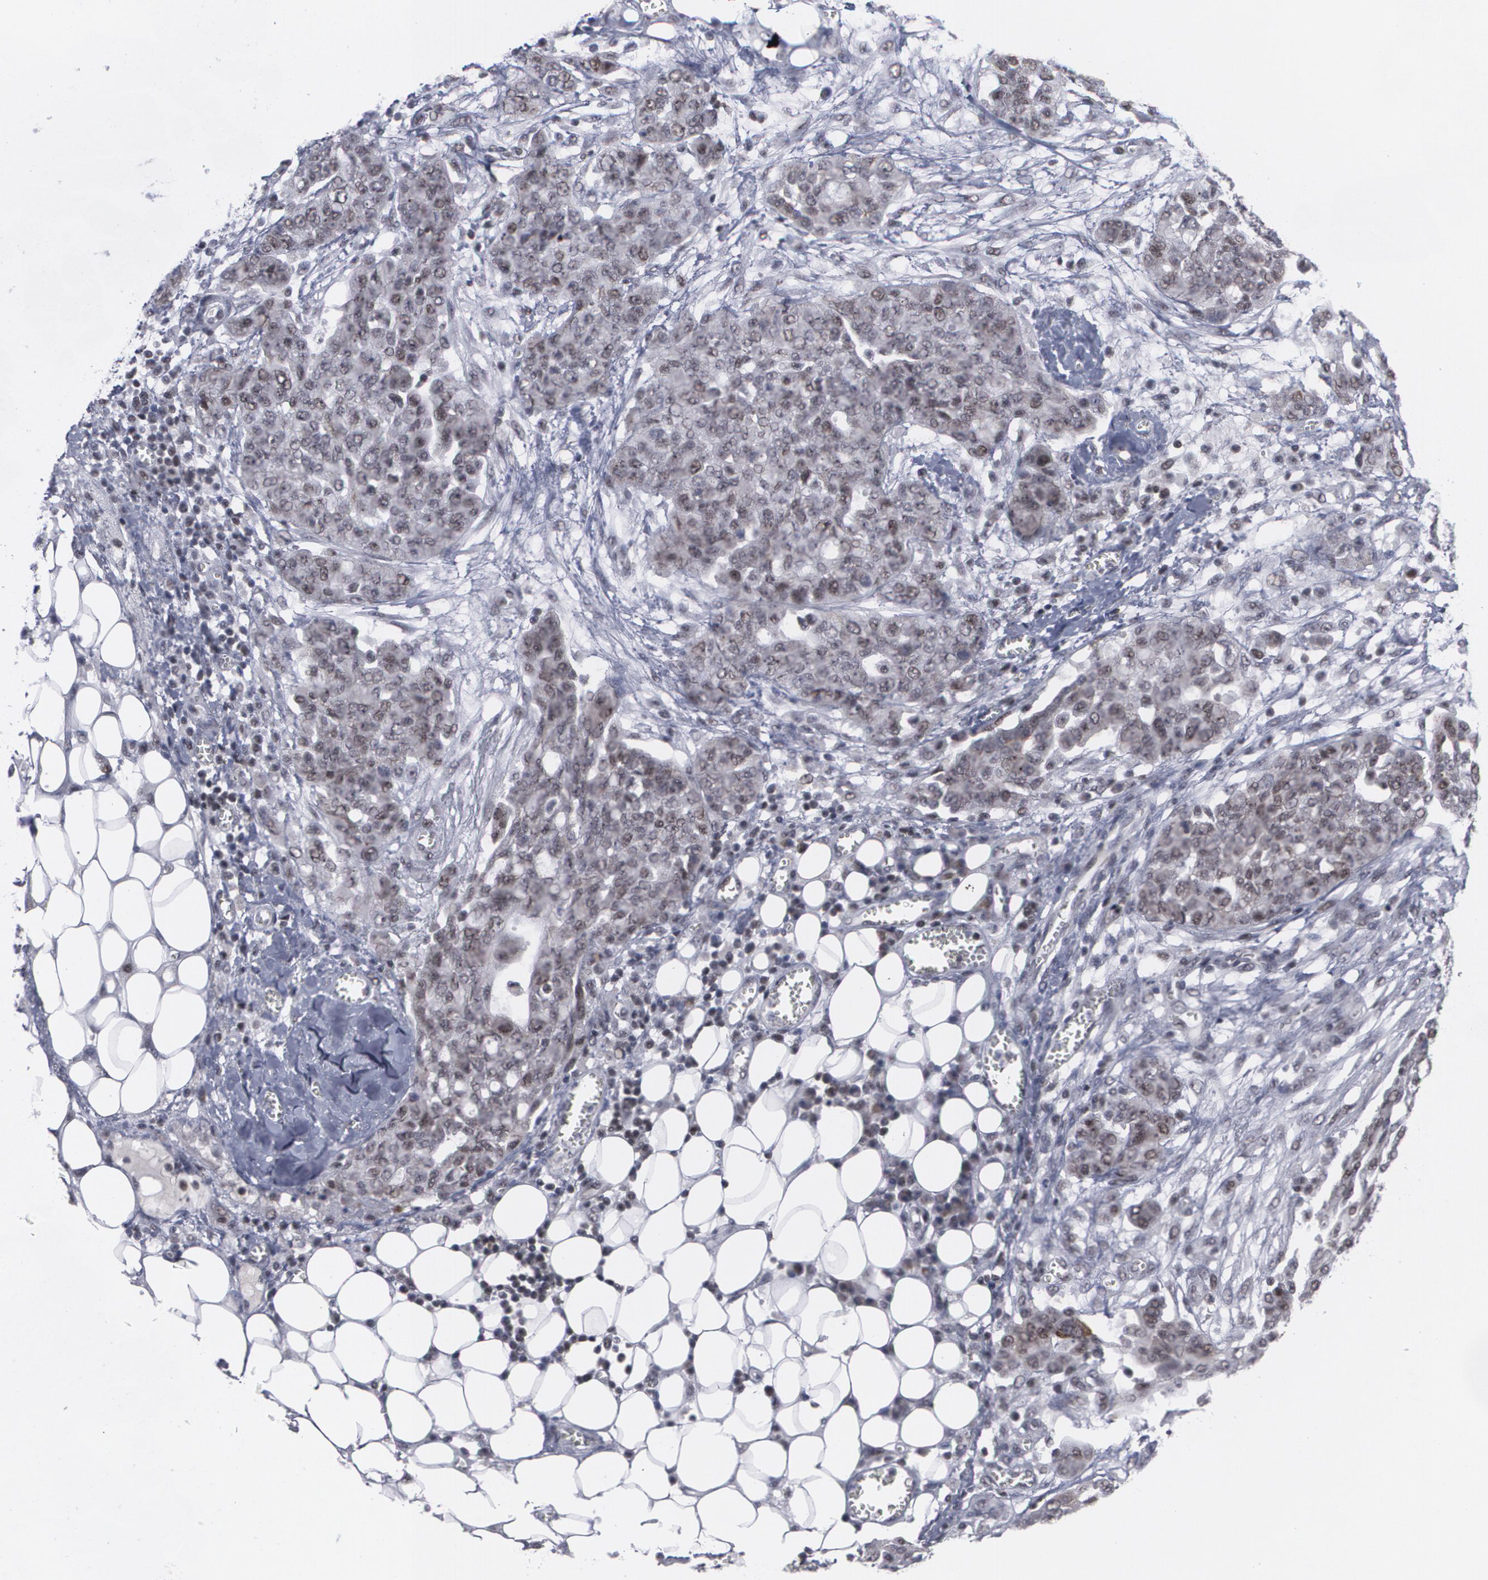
{"staining": {"intensity": "weak", "quantity": "<25%", "location": "nuclear"}, "tissue": "ovarian cancer", "cell_type": "Tumor cells", "image_type": "cancer", "snomed": [{"axis": "morphology", "description": "Cystadenocarcinoma, serous, NOS"}, {"axis": "topography", "description": "Soft tissue"}, {"axis": "topography", "description": "Ovary"}], "caption": "Serous cystadenocarcinoma (ovarian) was stained to show a protein in brown. There is no significant positivity in tumor cells.", "gene": "MCL1", "patient": {"sex": "female", "age": 57}}